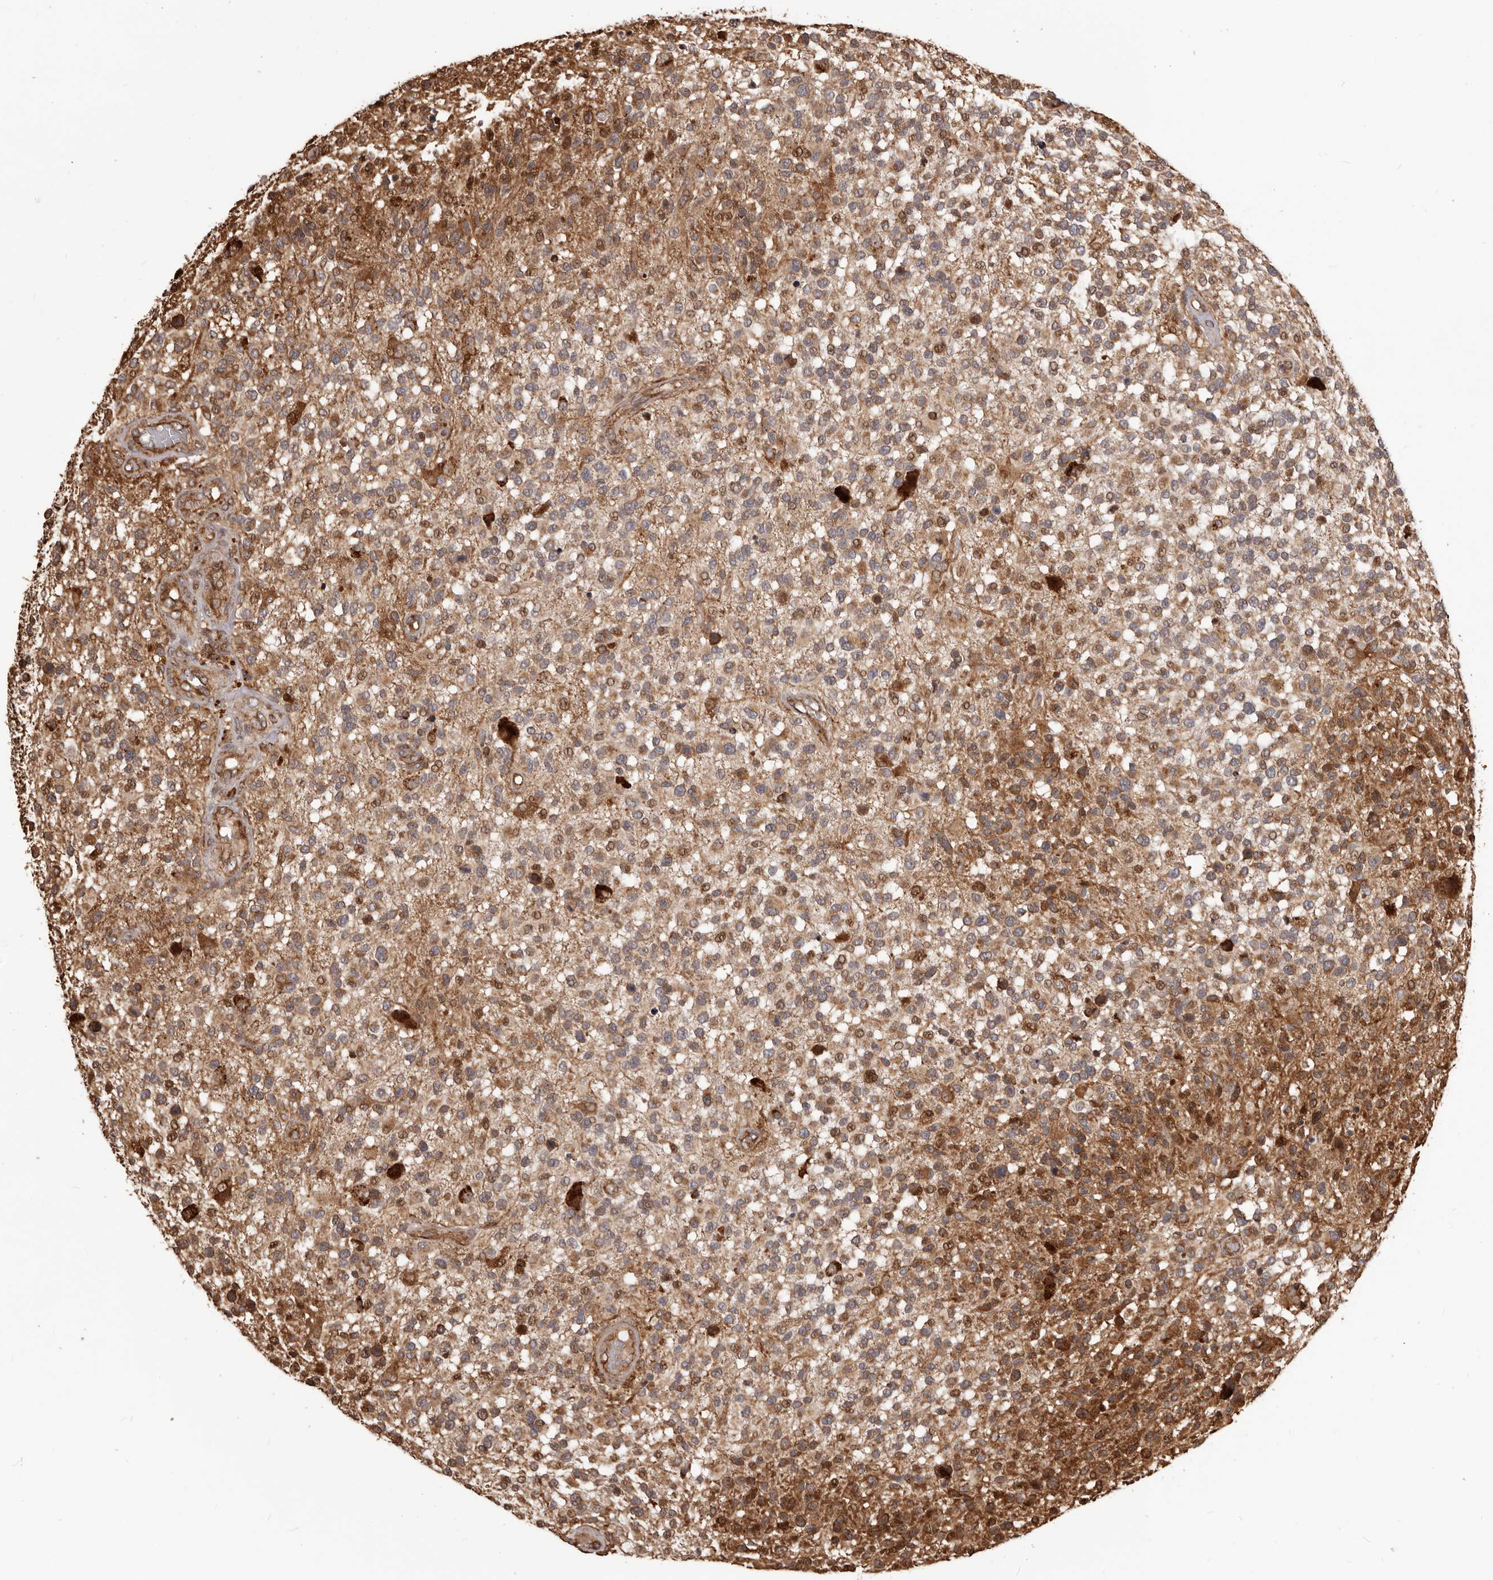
{"staining": {"intensity": "moderate", "quantity": ">75%", "location": "cytoplasmic/membranous"}, "tissue": "glioma", "cell_type": "Tumor cells", "image_type": "cancer", "snomed": [{"axis": "morphology", "description": "Glioma, malignant, High grade"}, {"axis": "morphology", "description": "Glioblastoma, NOS"}, {"axis": "topography", "description": "Brain"}], "caption": "Approximately >75% of tumor cells in human glioma reveal moderate cytoplasmic/membranous protein positivity as visualized by brown immunohistochemical staining.", "gene": "MTO1", "patient": {"sex": "male", "age": 60}}